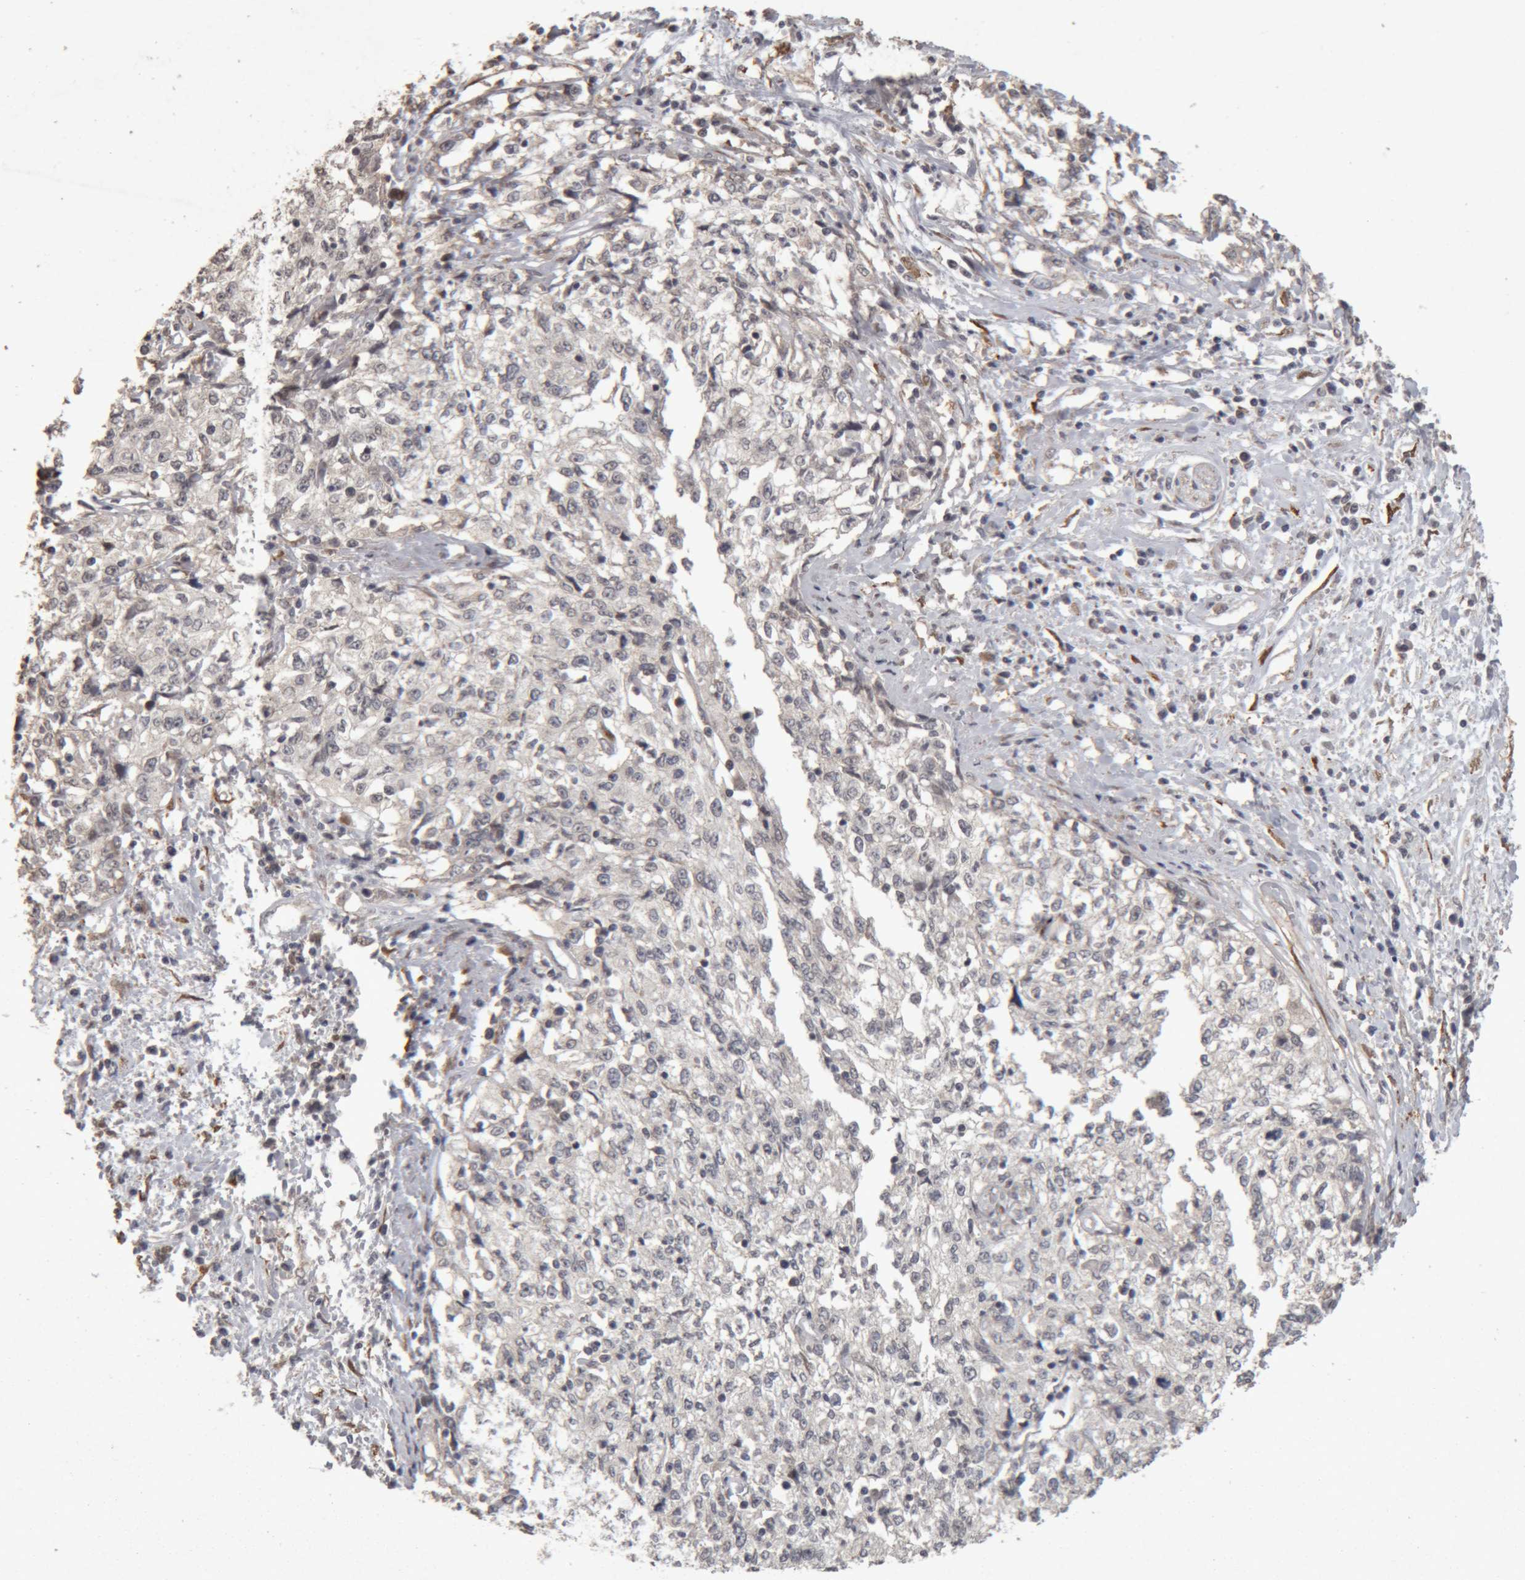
{"staining": {"intensity": "negative", "quantity": "none", "location": "none"}, "tissue": "cervical cancer", "cell_type": "Tumor cells", "image_type": "cancer", "snomed": [{"axis": "morphology", "description": "Squamous cell carcinoma, NOS"}, {"axis": "topography", "description": "Cervix"}], "caption": "The immunohistochemistry (IHC) histopathology image has no significant positivity in tumor cells of cervical cancer (squamous cell carcinoma) tissue.", "gene": "MEP1A", "patient": {"sex": "female", "age": 57}}